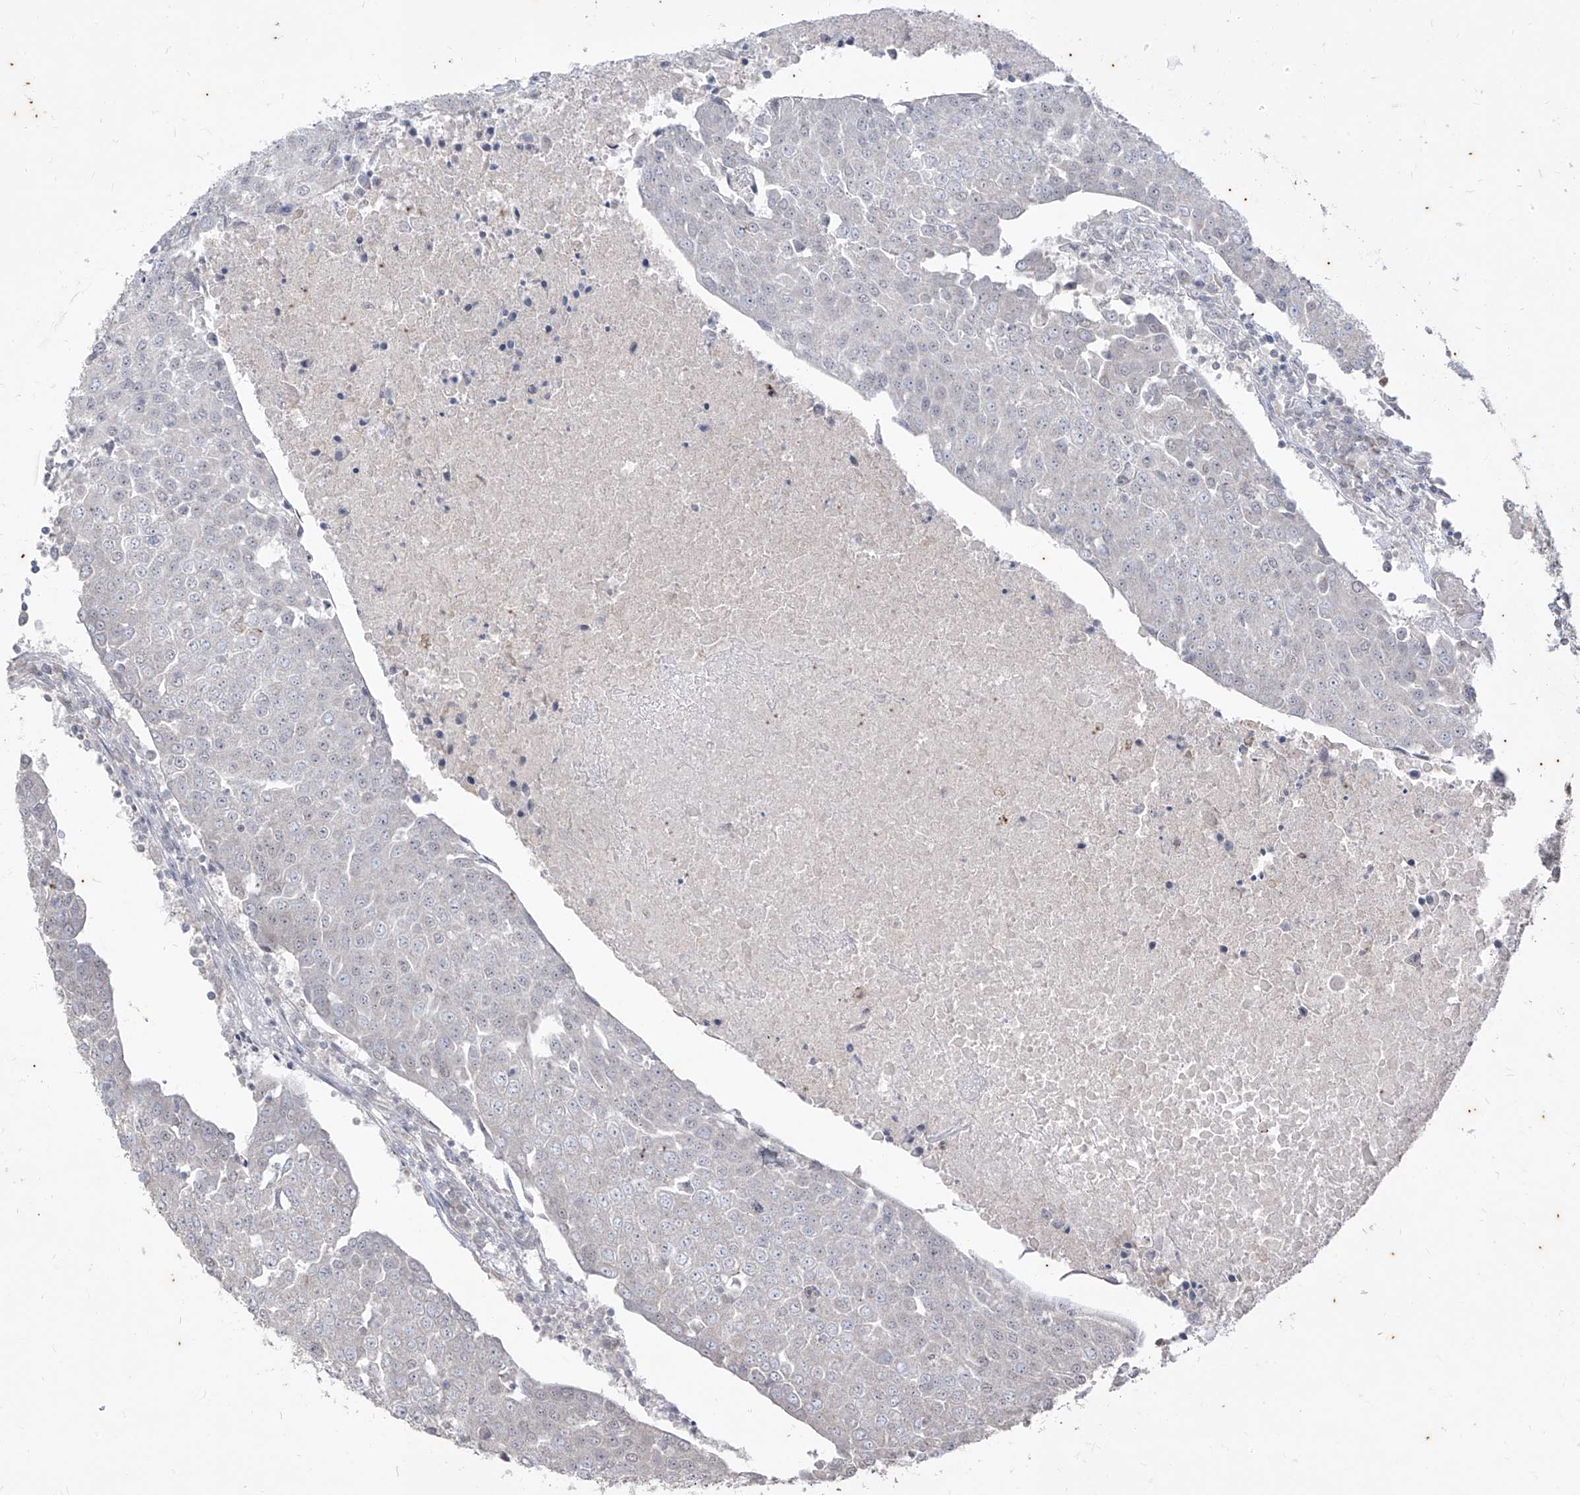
{"staining": {"intensity": "negative", "quantity": "none", "location": "none"}, "tissue": "urothelial cancer", "cell_type": "Tumor cells", "image_type": "cancer", "snomed": [{"axis": "morphology", "description": "Urothelial carcinoma, High grade"}, {"axis": "topography", "description": "Urinary bladder"}], "caption": "Immunohistochemical staining of human high-grade urothelial carcinoma shows no significant expression in tumor cells. The staining is performed using DAB (3,3'-diaminobenzidine) brown chromogen with nuclei counter-stained in using hematoxylin.", "gene": "PHF20L1", "patient": {"sex": "female", "age": 85}}